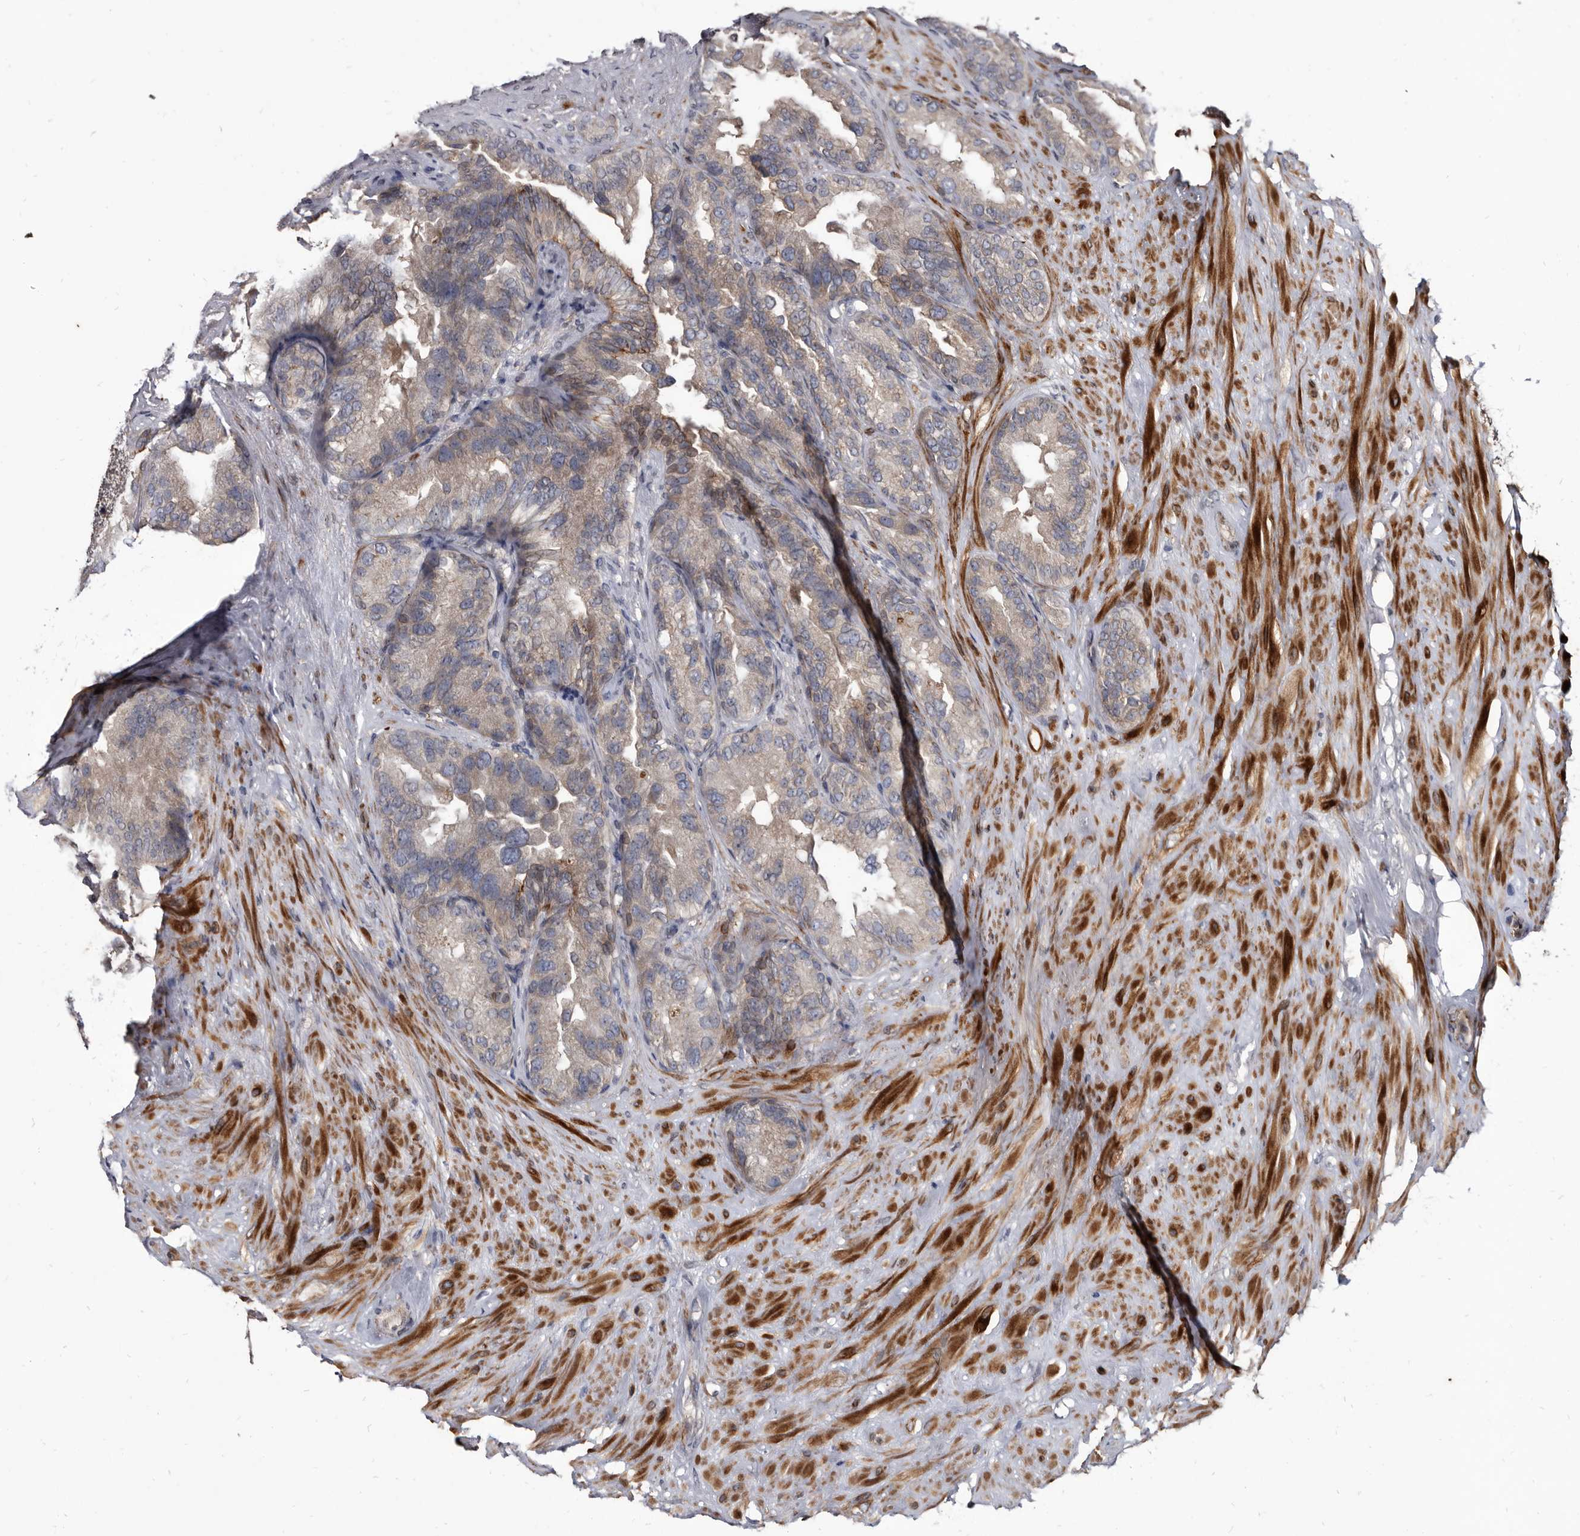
{"staining": {"intensity": "weak", "quantity": "<25%", "location": "cytoplasmic/membranous"}, "tissue": "seminal vesicle", "cell_type": "Glandular cells", "image_type": "normal", "snomed": [{"axis": "morphology", "description": "Normal tissue, NOS"}, {"axis": "topography", "description": "Seminal veicle"}], "caption": "This histopathology image is of benign seminal vesicle stained with immunohistochemistry to label a protein in brown with the nuclei are counter-stained blue. There is no positivity in glandular cells.", "gene": "PROM1", "patient": {"sex": "male", "age": 80}}